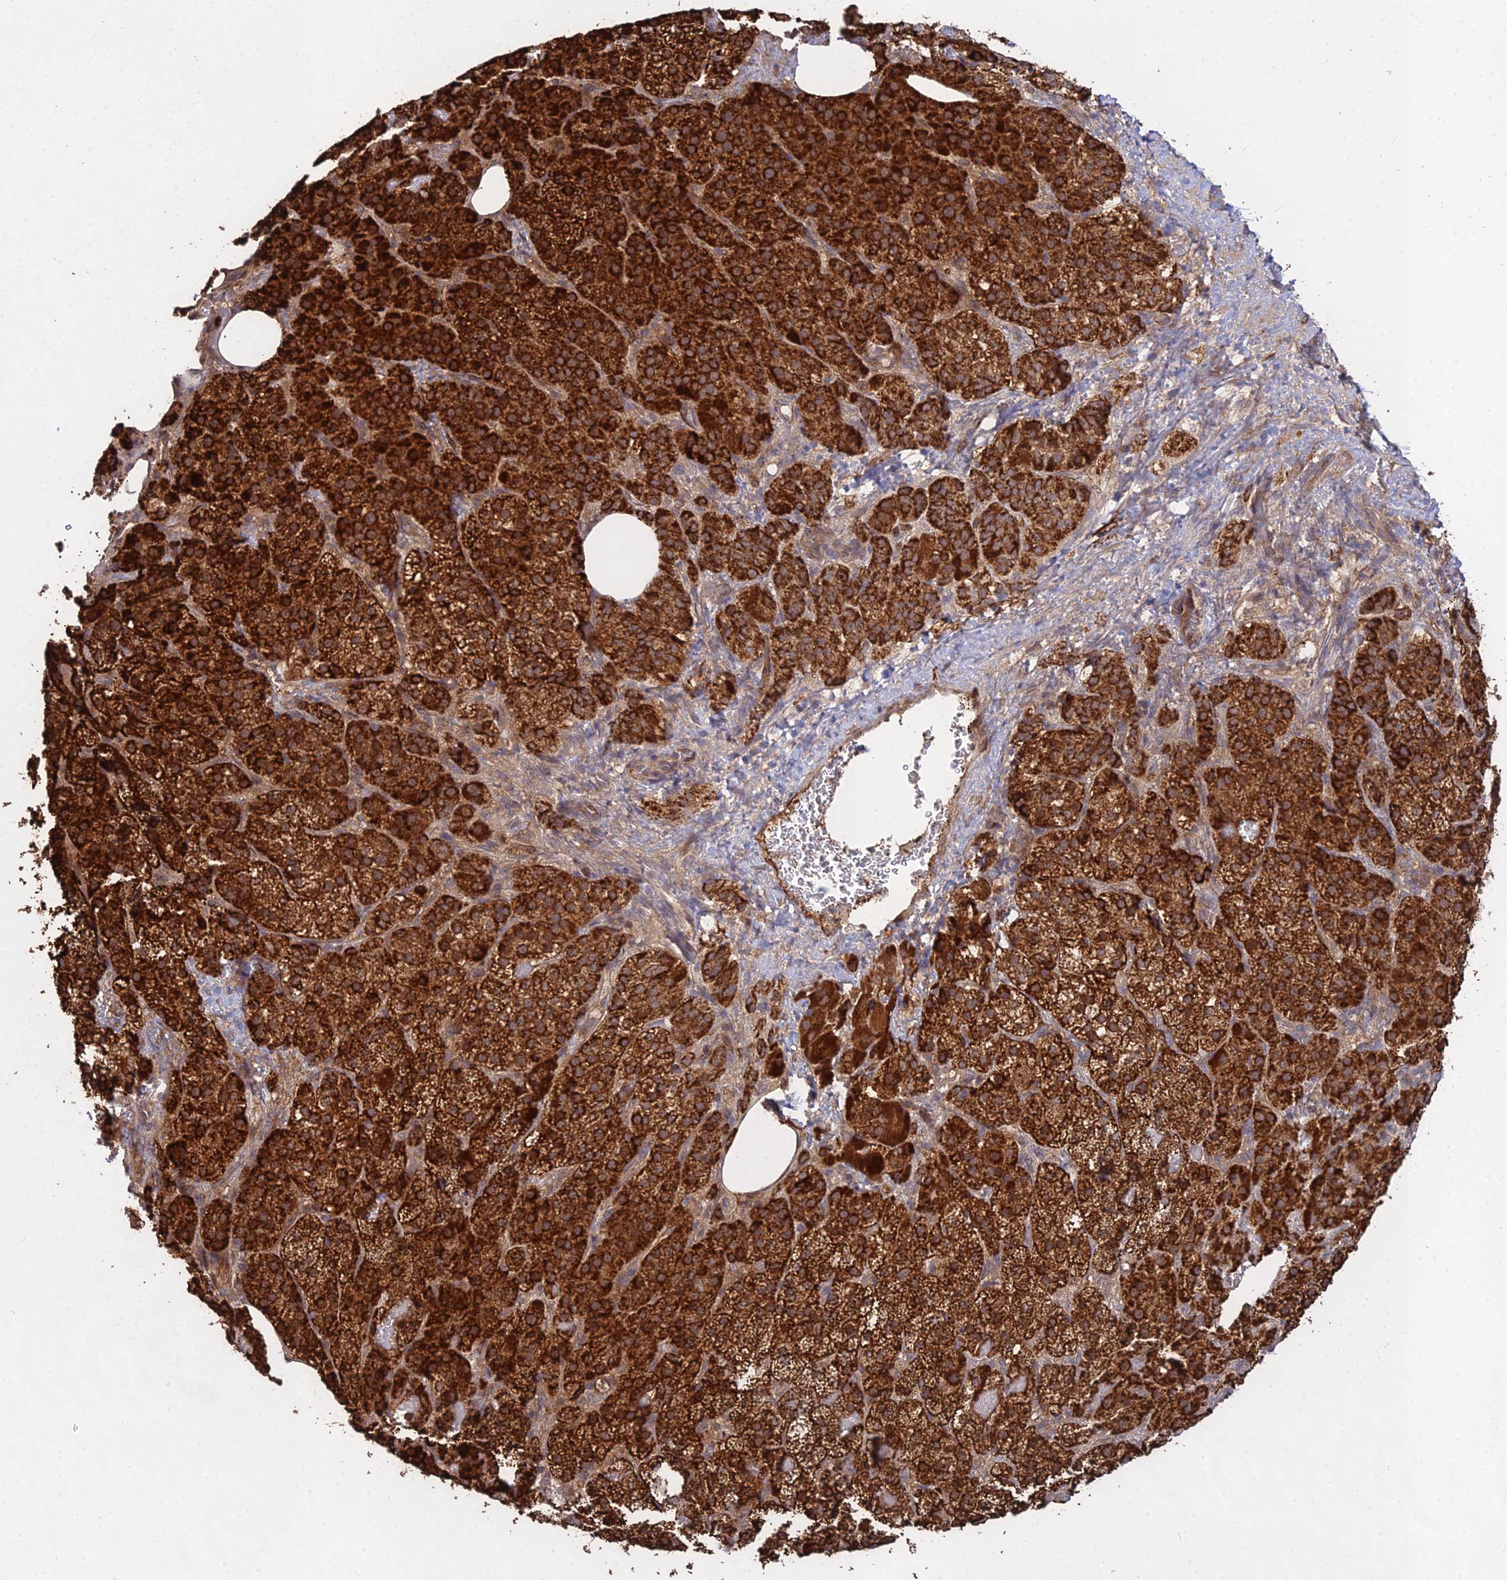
{"staining": {"intensity": "strong", "quantity": ">75%", "location": "cytoplasmic/membranous"}, "tissue": "adrenal gland", "cell_type": "Glandular cells", "image_type": "normal", "snomed": [{"axis": "morphology", "description": "Normal tissue, NOS"}, {"axis": "topography", "description": "Adrenal gland"}], "caption": "This photomicrograph reveals immunohistochemistry (IHC) staining of benign human adrenal gland, with high strong cytoplasmic/membranous positivity in about >75% of glandular cells.", "gene": "GRTP1", "patient": {"sex": "female", "age": 59}}